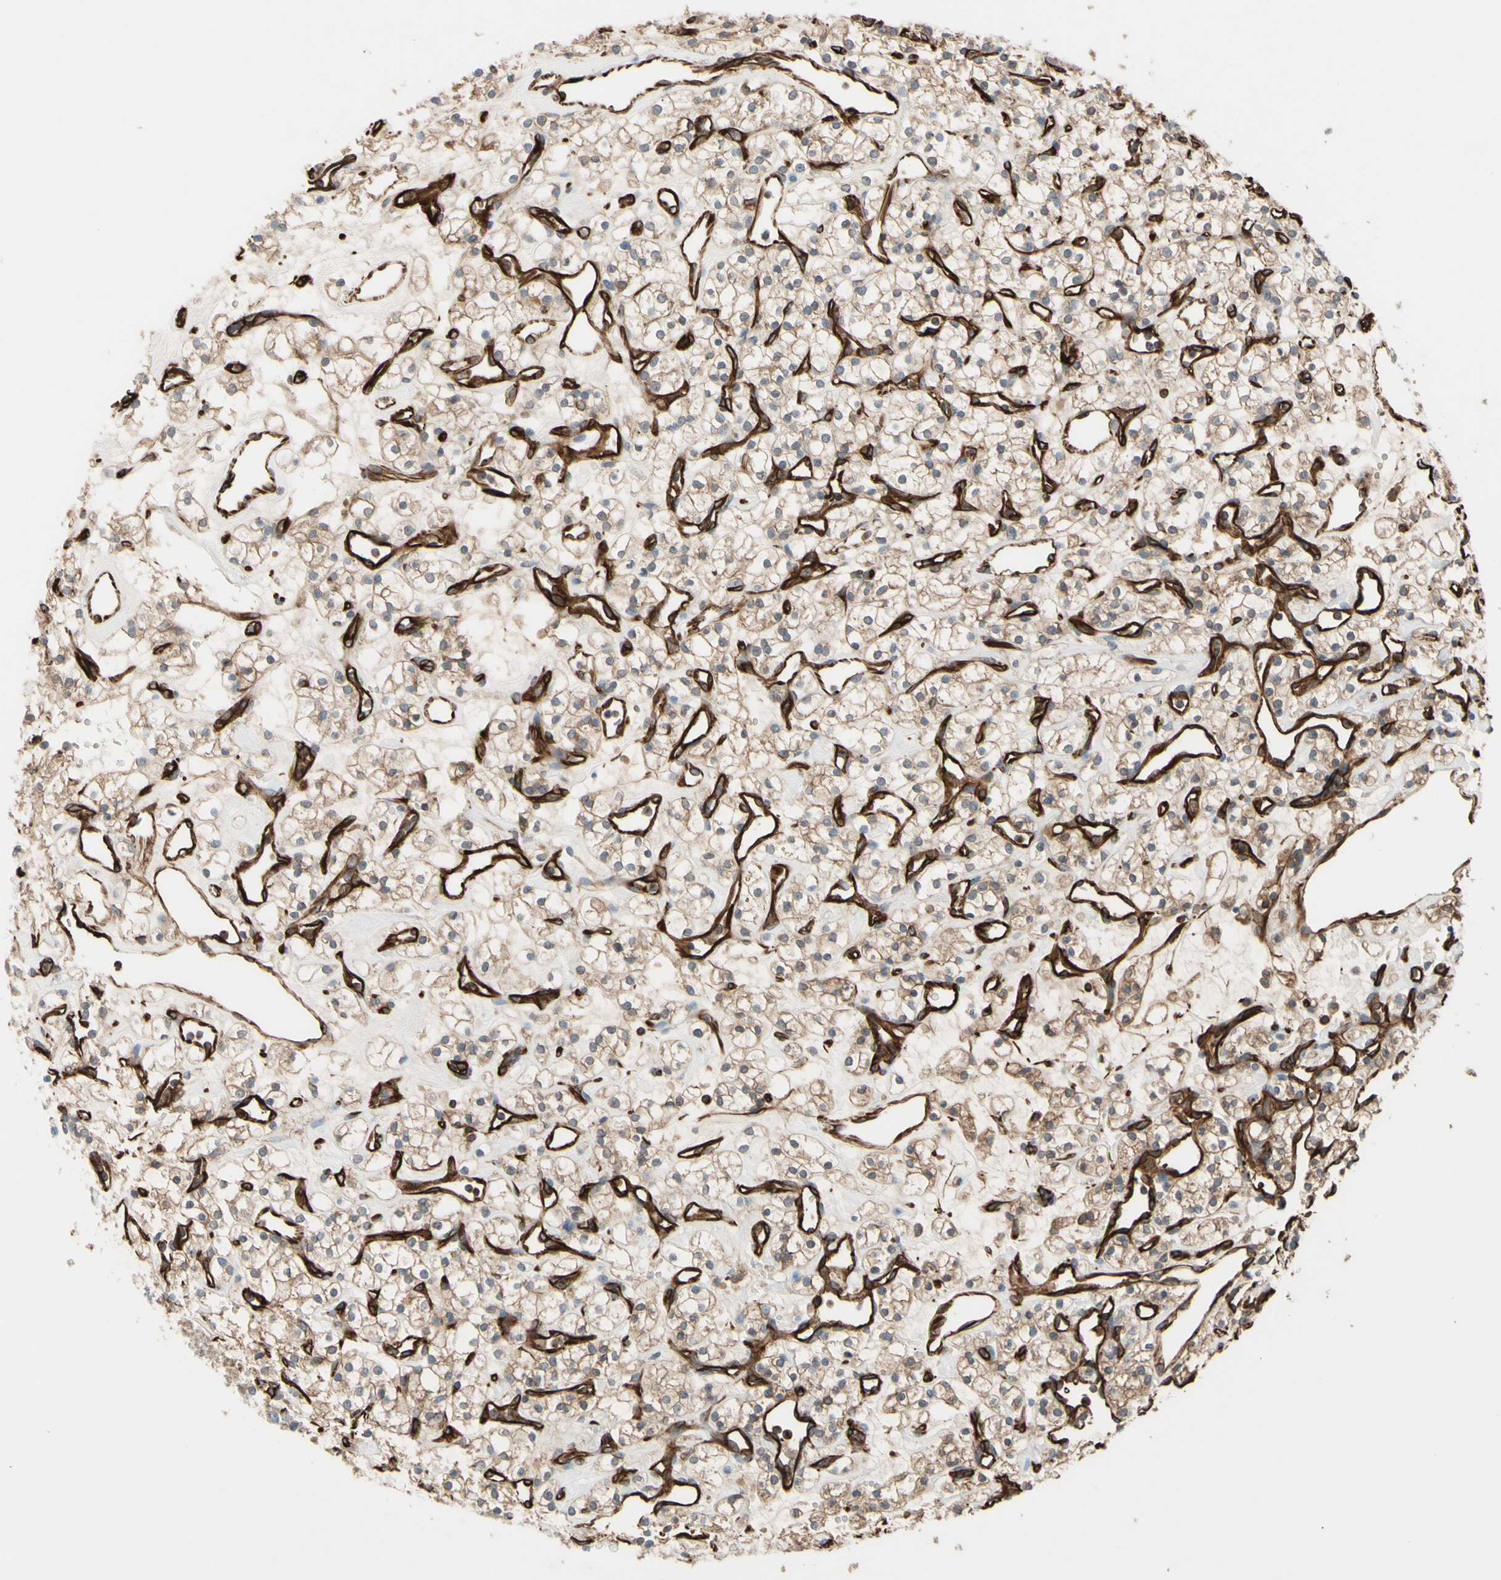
{"staining": {"intensity": "weak", "quantity": "25%-75%", "location": "cytoplasmic/membranous"}, "tissue": "renal cancer", "cell_type": "Tumor cells", "image_type": "cancer", "snomed": [{"axis": "morphology", "description": "Adenocarcinoma, NOS"}, {"axis": "topography", "description": "Kidney"}], "caption": "IHC of renal cancer exhibits low levels of weak cytoplasmic/membranous expression in about 25%-75% of tumor cells.", "gene": "TRAF2", "patient": {"sex": "female", "age": 60}}